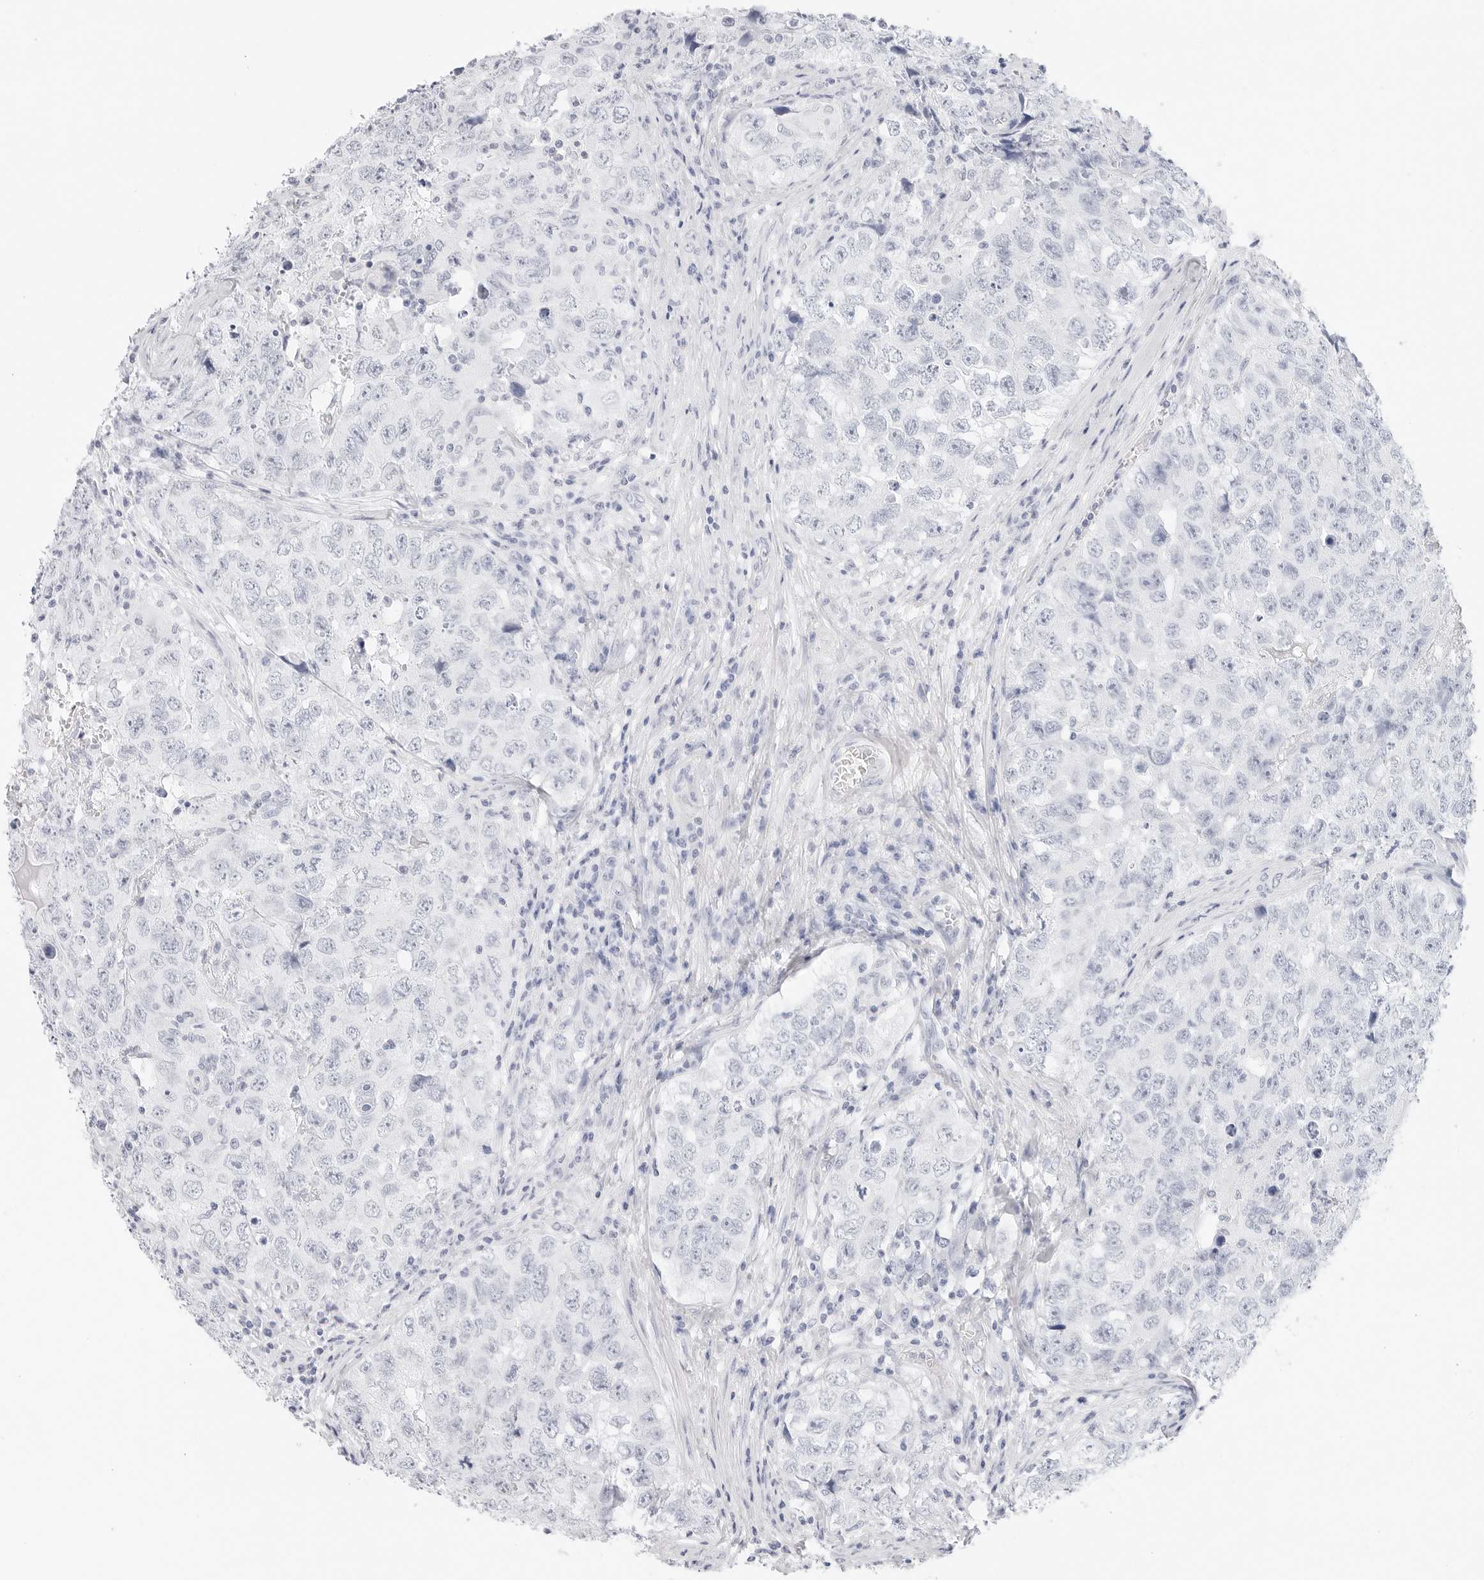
{"staining": {"intensity": "negative", "quantity": "none", "location": "none"}, "tissue": "testis cancer", "cell_type": "Tumor cells", "image_type": "cancer", "snomed": [{"axis": "morphology", "description": "Seminoma, NOS"}, {"axis": "morphology", "description": "Carcinoma, Embryonal, NOS"}, {"axis": "topography", "description": "Testis"}], "caption": "Testis cancer stained for a protein using IHC demonstrates no expression tumor cells.", "gene": "TFF2", "patient": {"sex": "male", "age": 43}}